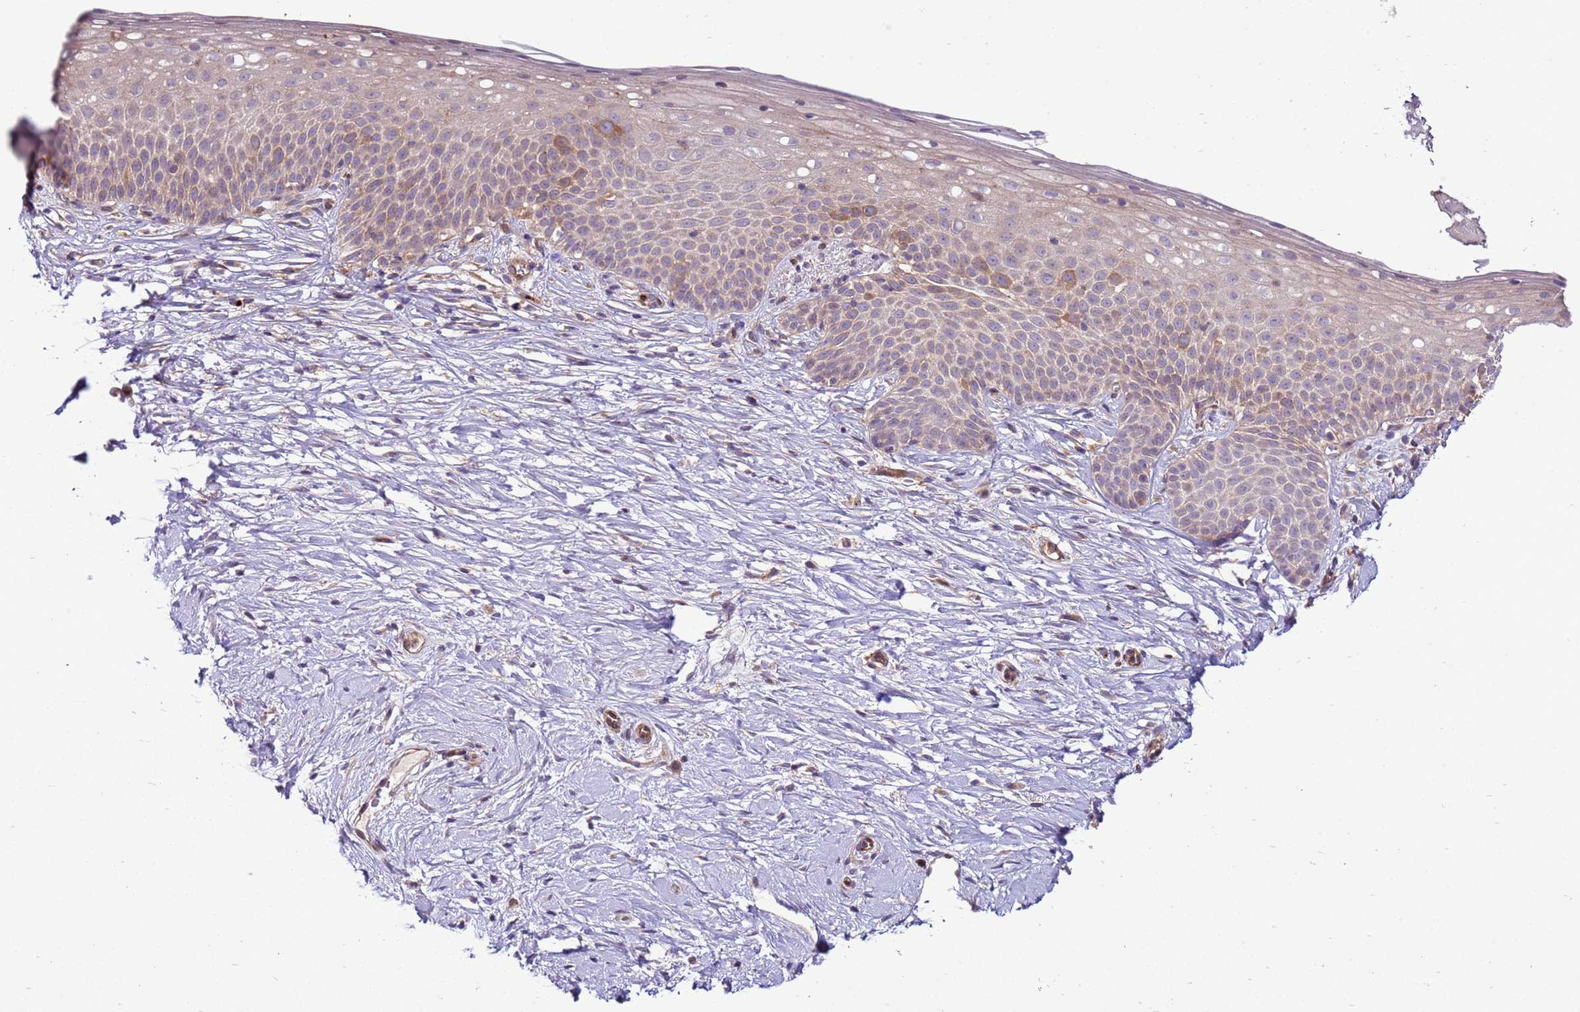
{"staining": {"intensity": "moderate", "quantity": "25%-75%", "location": "cytoplasmic/membranous"}, "tissue": "cervix", "cell_type": "Glandular cells", "image_type": "normal", "snomed": [{"axis": "morphology", "description": "Normal tissue, NOS"}, {"axis": "topography", "description": "Cervix"}], "caption": "Human cervix stained for a protein (brown) reveals moderate cytoplasmic/membranous positive expression in about 25%-75% of glandular cells.", "gene": "ZNF624", "patient": {"sex": "female", "age": 57}}